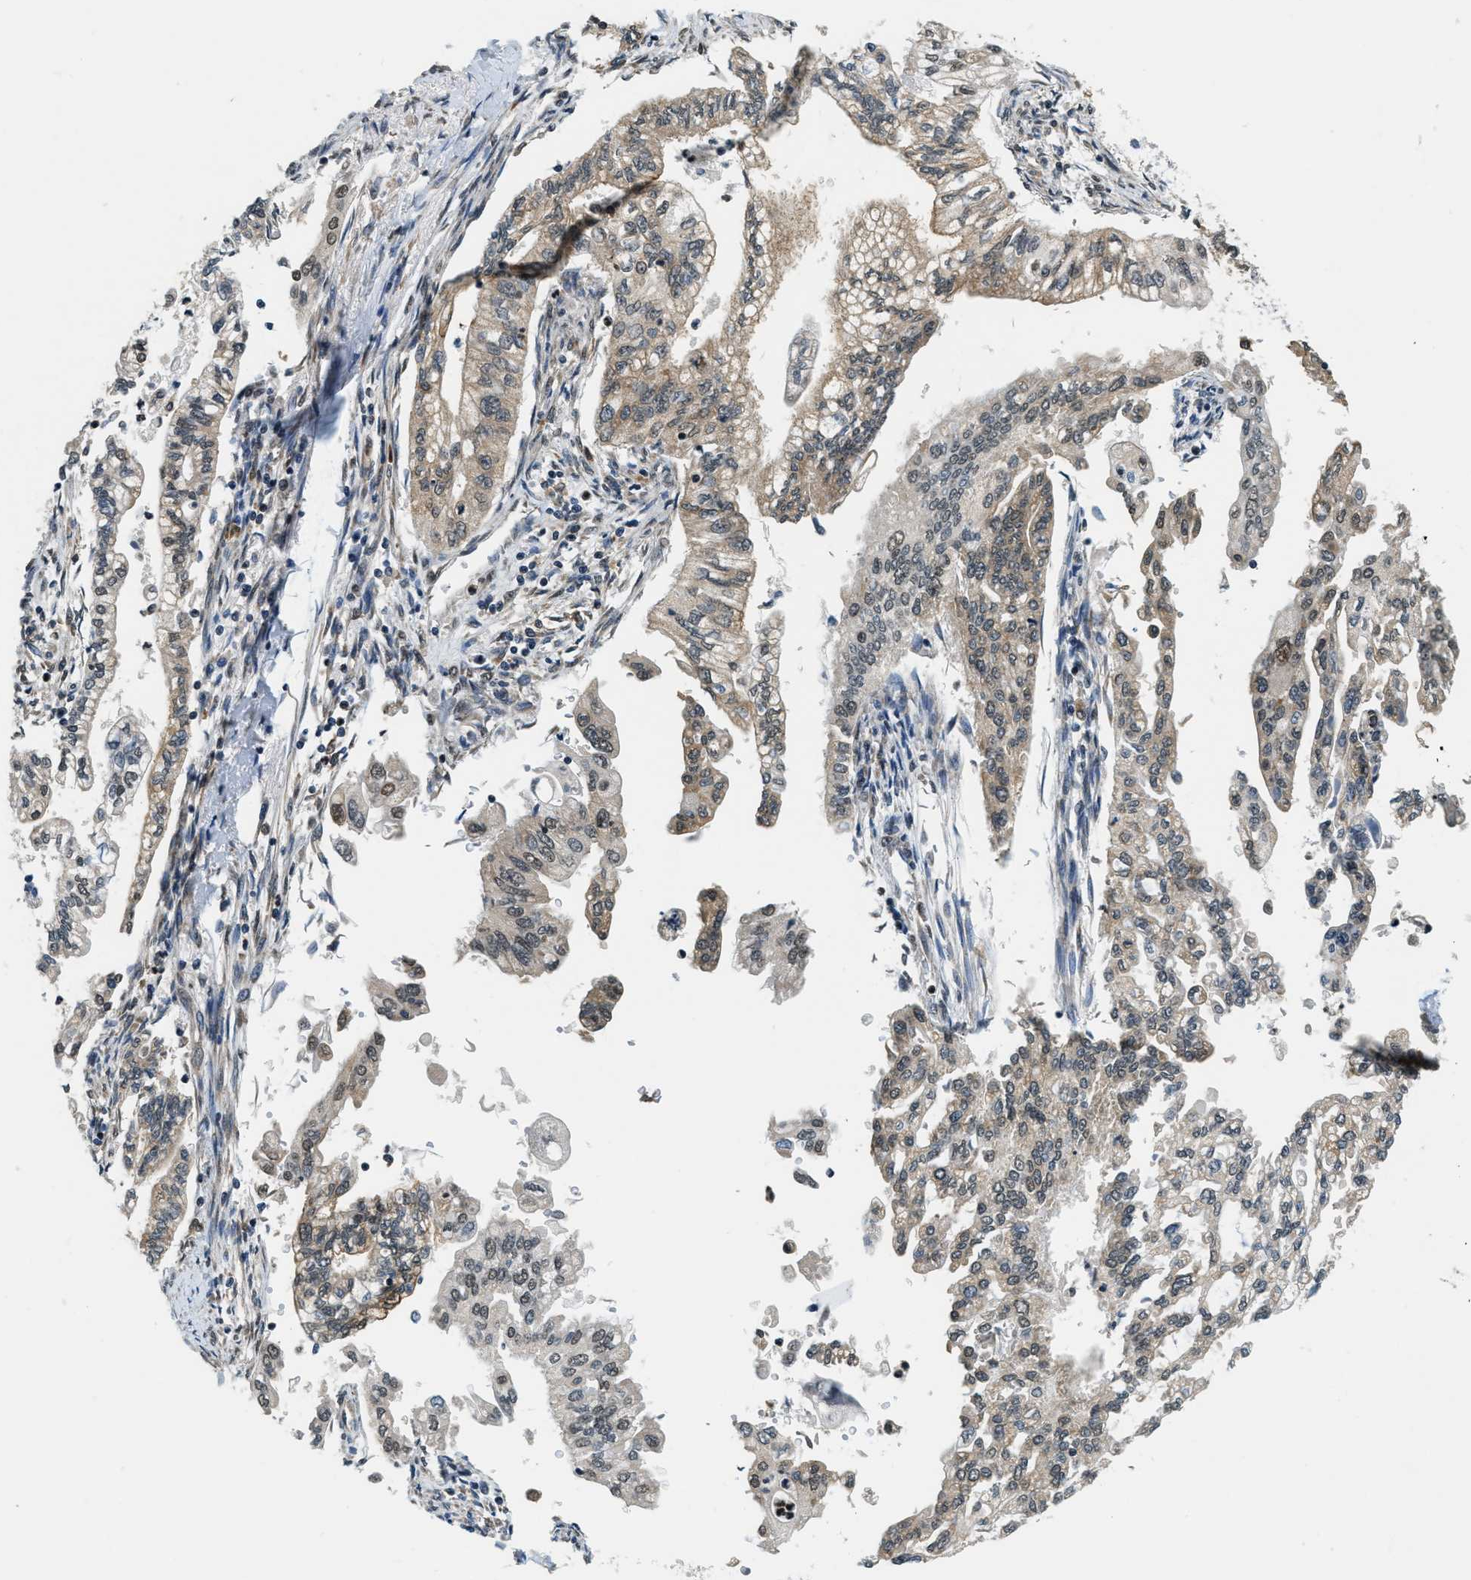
{"staining": {"intensity": "moderate", "quantity": "<25%", "location": "cytoplasmic/membranous,nuclear"}, "tissue": "pancreatic cancer", "cell_type": "Tumor cells", "image_type": "cancer", "snomed": [{"axis": "morphology", "description": "Normal tissue, NOS"}, {"axis": "topography", "description": "Pancreas"}], "caption": "Pancreatic cancer was stained to show a protein in brown. There is low levels of moderate cytoplasmic/membranous and nuclear staining in about <25% of tumor cells. The staining was performed using DAB (3,3'-diaminobenzidine) to visualize the protein expression in brown, while the nuclei were stained in blue with hematoxylin (Magnification: 20x).", "gene": "RAB11FIP1", "patient": {"sex": "male", "age": 42}}